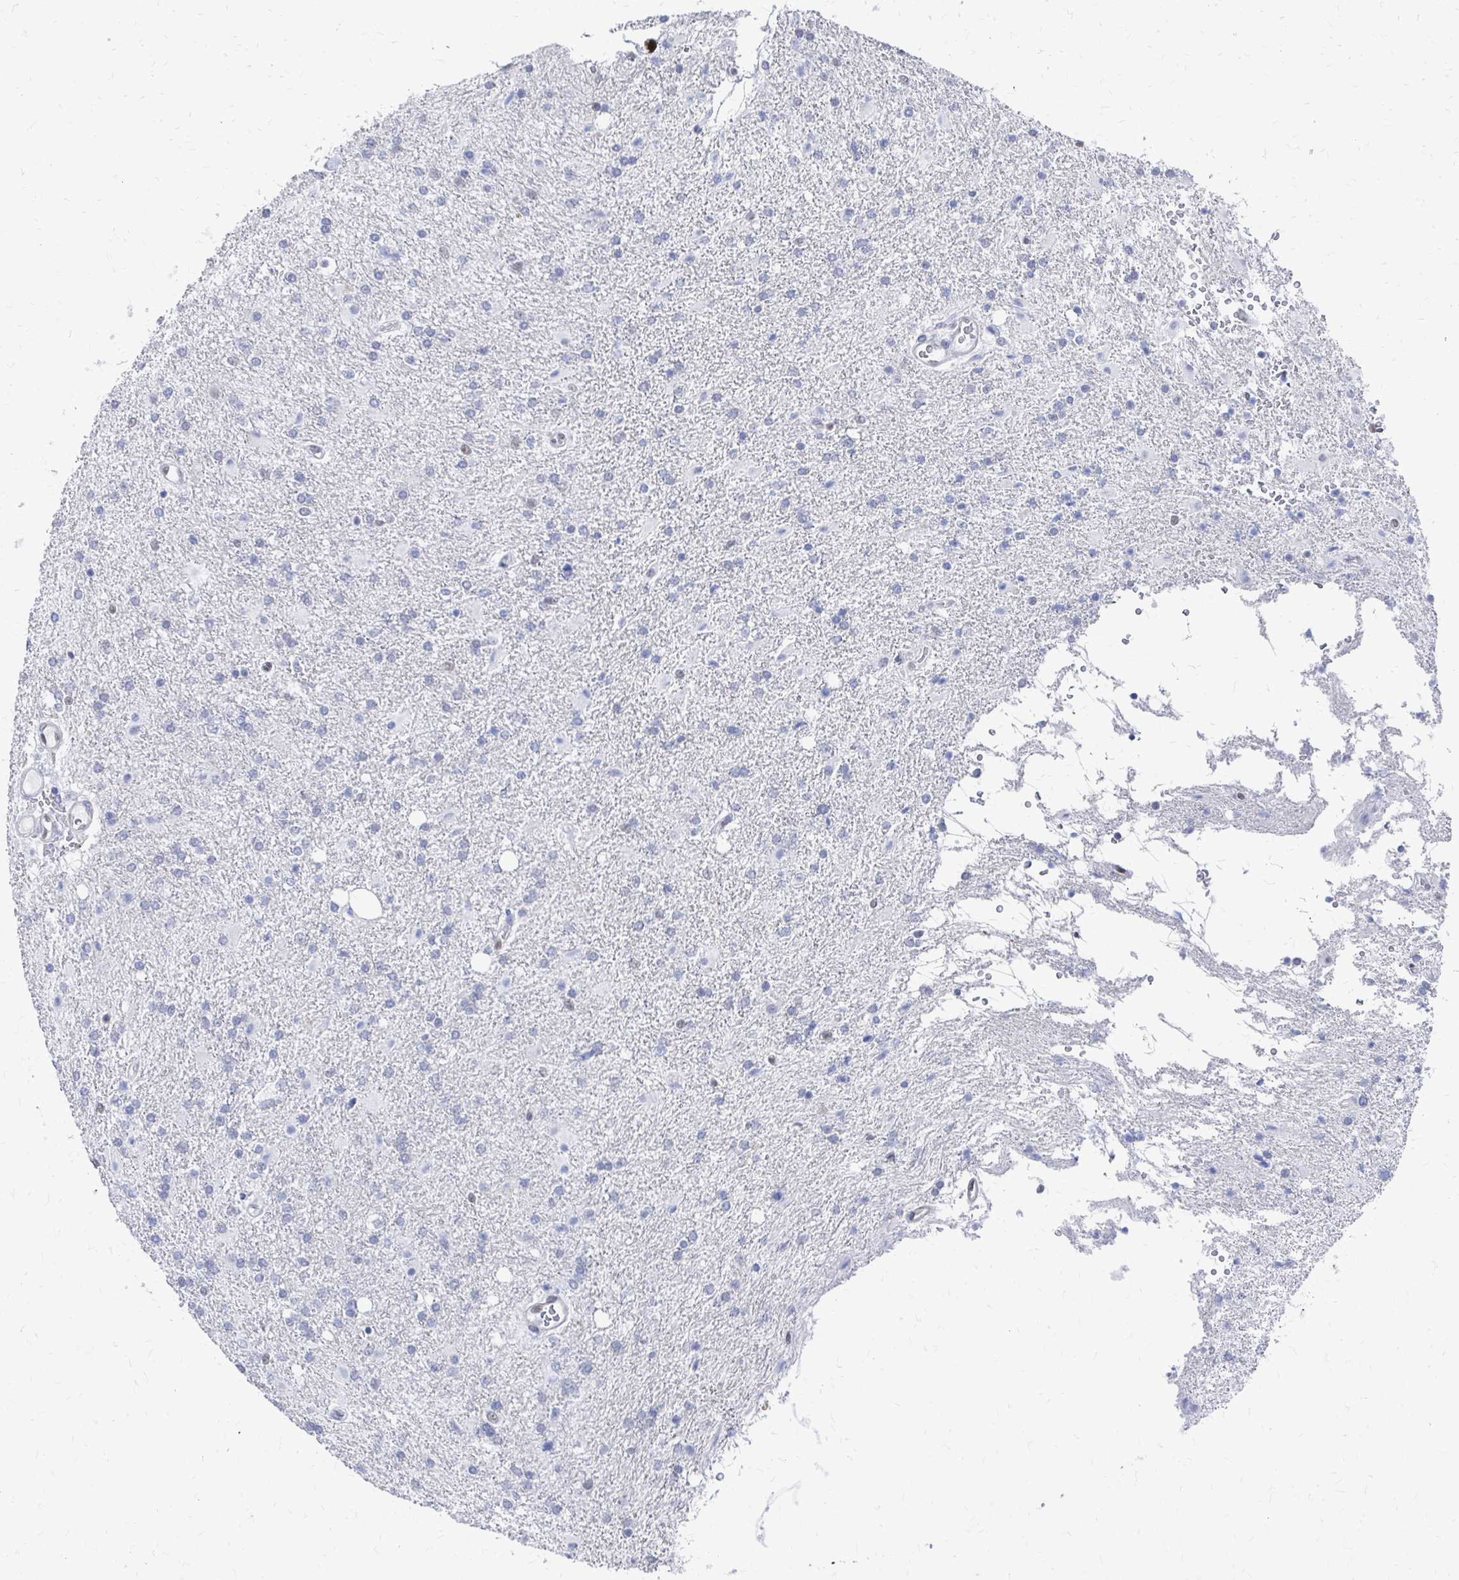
{"staining": {"intensity": "negative", "quantity": "none", "location": "none"}, "tissue": "glioma", "cell_type": "Tumor cells", "image_type": "cancer", "snomed": [{"axis": "morphology", "description": "Glioma, malignant, High grade"}, {"axis": "topography", "description": "Brain"}], "caption": "This is an immunohistochemistry histopathology image of human glioma. There is no positivity in tumor cells.", "gene": "CDIN1", "patient": {"sex": "male", "age": 56}}